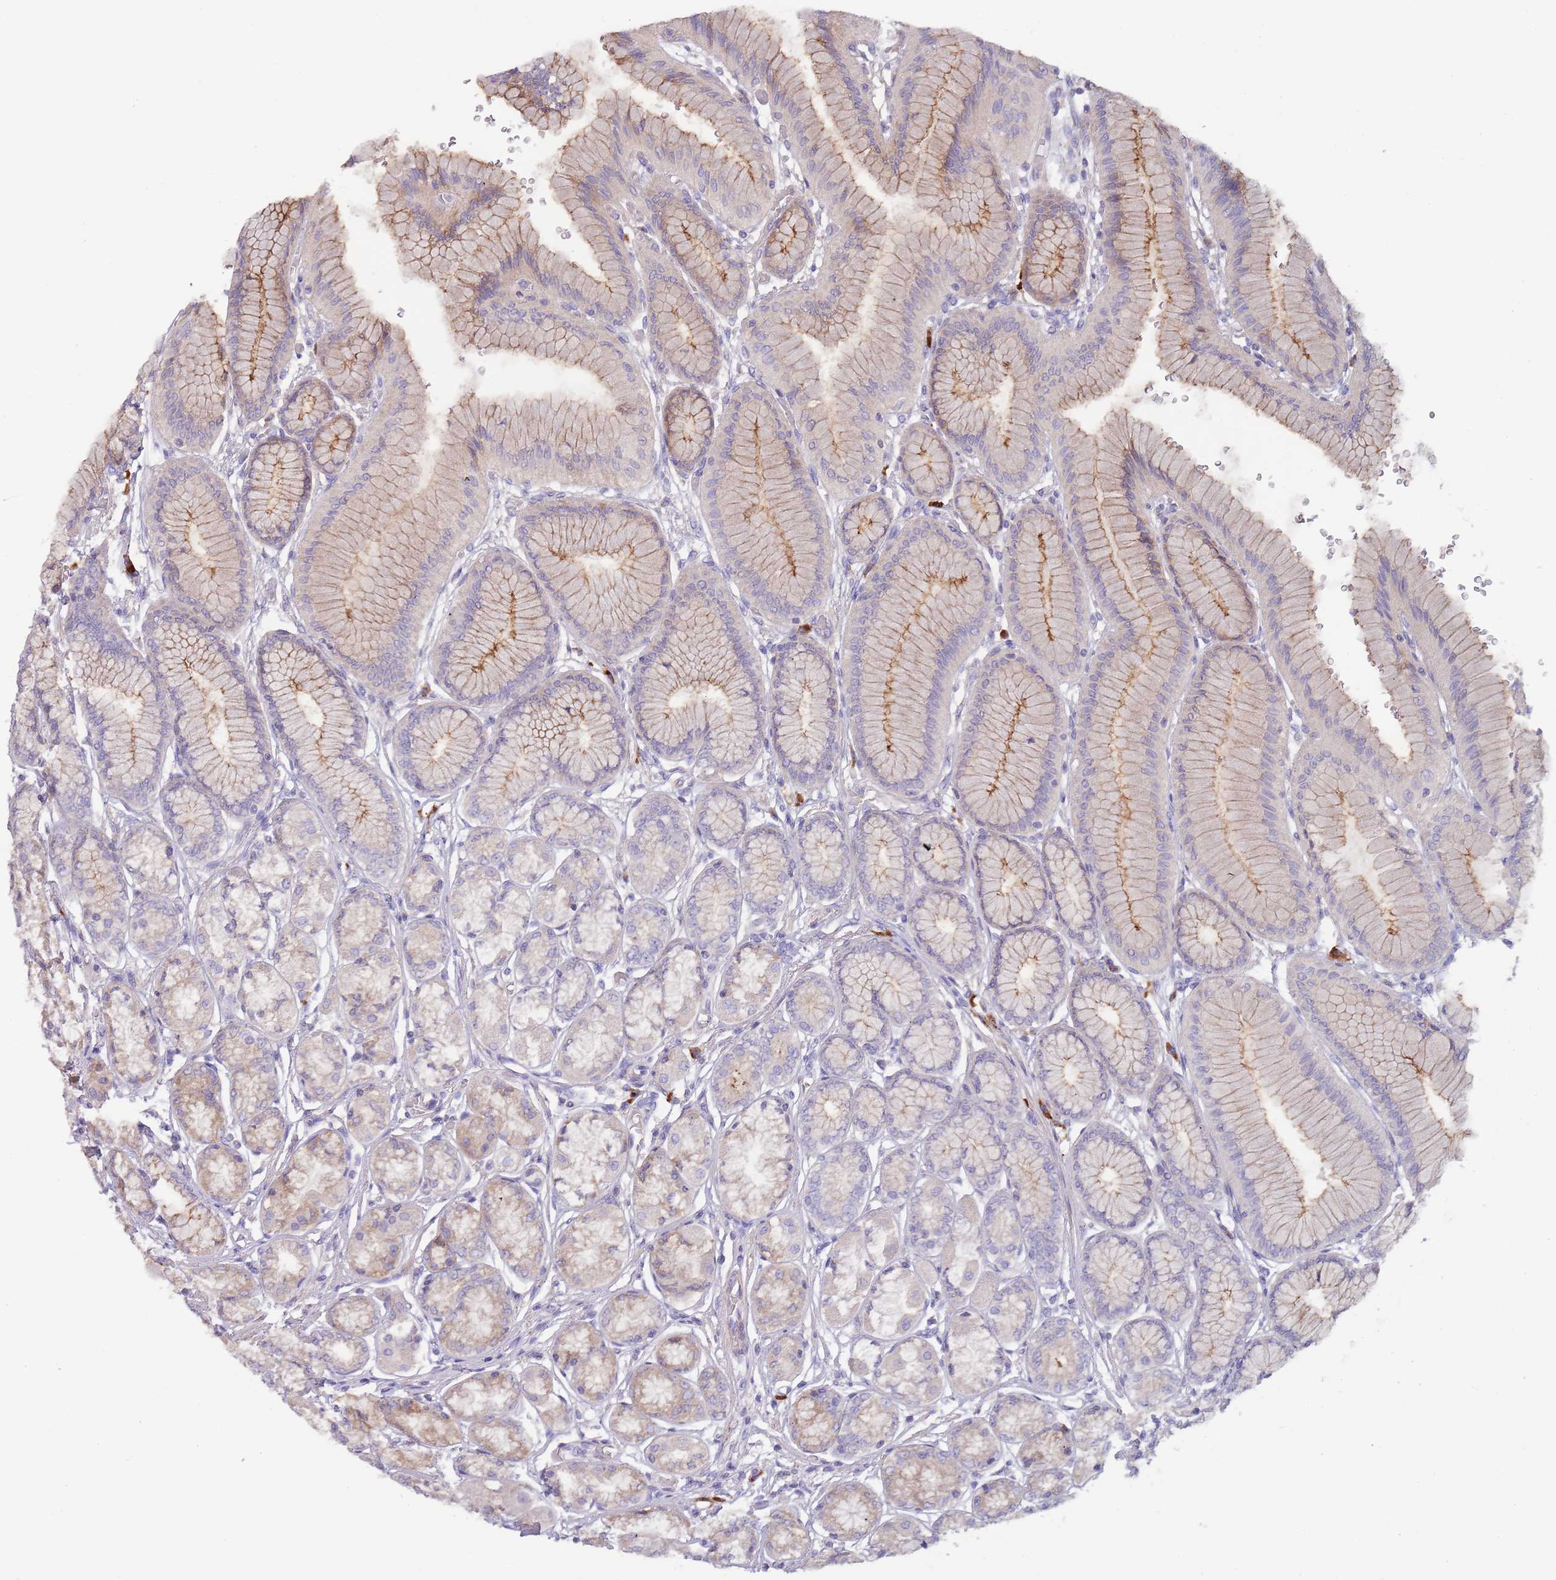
{"staining": {"intensity": "moderate", "quantity": "<25%", "location": "cytoplasmic/membranous"}, "tissue": "stomach", "cell_type": "Glandular cells", "image_type": "normal", "snomed": [{"axis": "morphology", "description": "Normal tissue, NOS"}, {"axis": "morphology", "description": "Adenocarcinoma, NOS"}, {"axis": "morphology", "description": "Adenocarcinoma, High grade"}, {"axis": "topography", "description": "Stomach, upper"}, {"axis": "topography", "description": "Stomach"}], "caption": "High-power microscopy captured an immunohistochemistry micrograph of normal stomach, revealing moderate cytoplasmic/membranous staining in about <25% of glandular cells. (DAB IHC, brown staining for protein, blue staining for nuclei).", "gene": "SUSD1", "patient": {"sex": "female", "age": 65}}